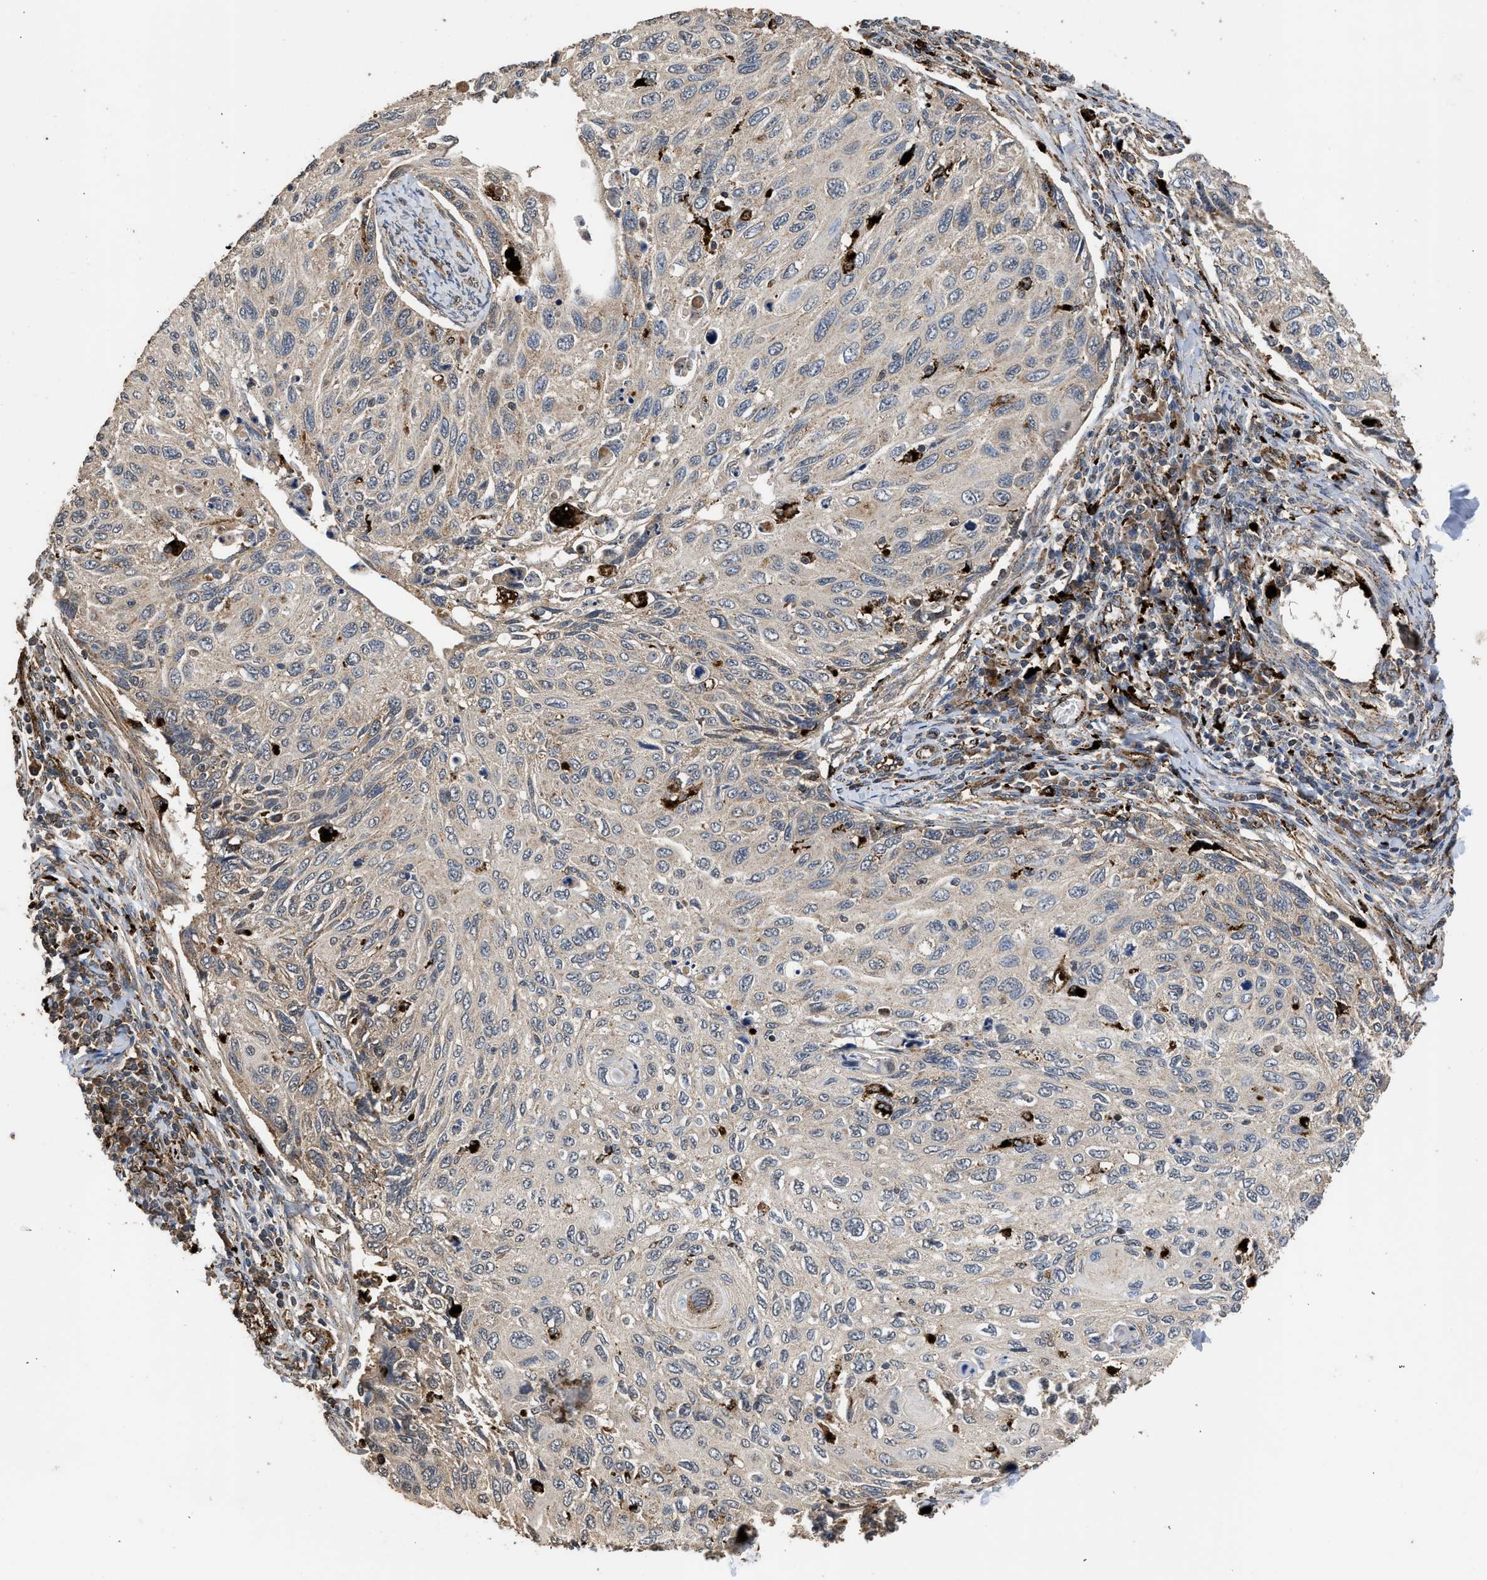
{"staining": {"intensity": "weak", "quantity": "25%-75%", "location": "cytoplasmic/membranous"}, "tissue": "cervical cancer", "cell_type": "Tumor cells", "image_type": "cancer", "snomed": [{"axis": "morphology", "description": "Squamous cell carcinoma, NOS"}, {"axis": "topography", "description": "Cervix"}], "caption": "High-magnification brightfield microscopy of cervical cancer stained with DAB (3,3'-diaminobenzidine) (brown) and counterstained with hematoxylin (blue). tumor cells exhibit weak cytoplasmic/membranous positivity is identified in about25%-75% of cells.", "gene": "CTSV", "patient": {"sex": "female", "age": 70}}